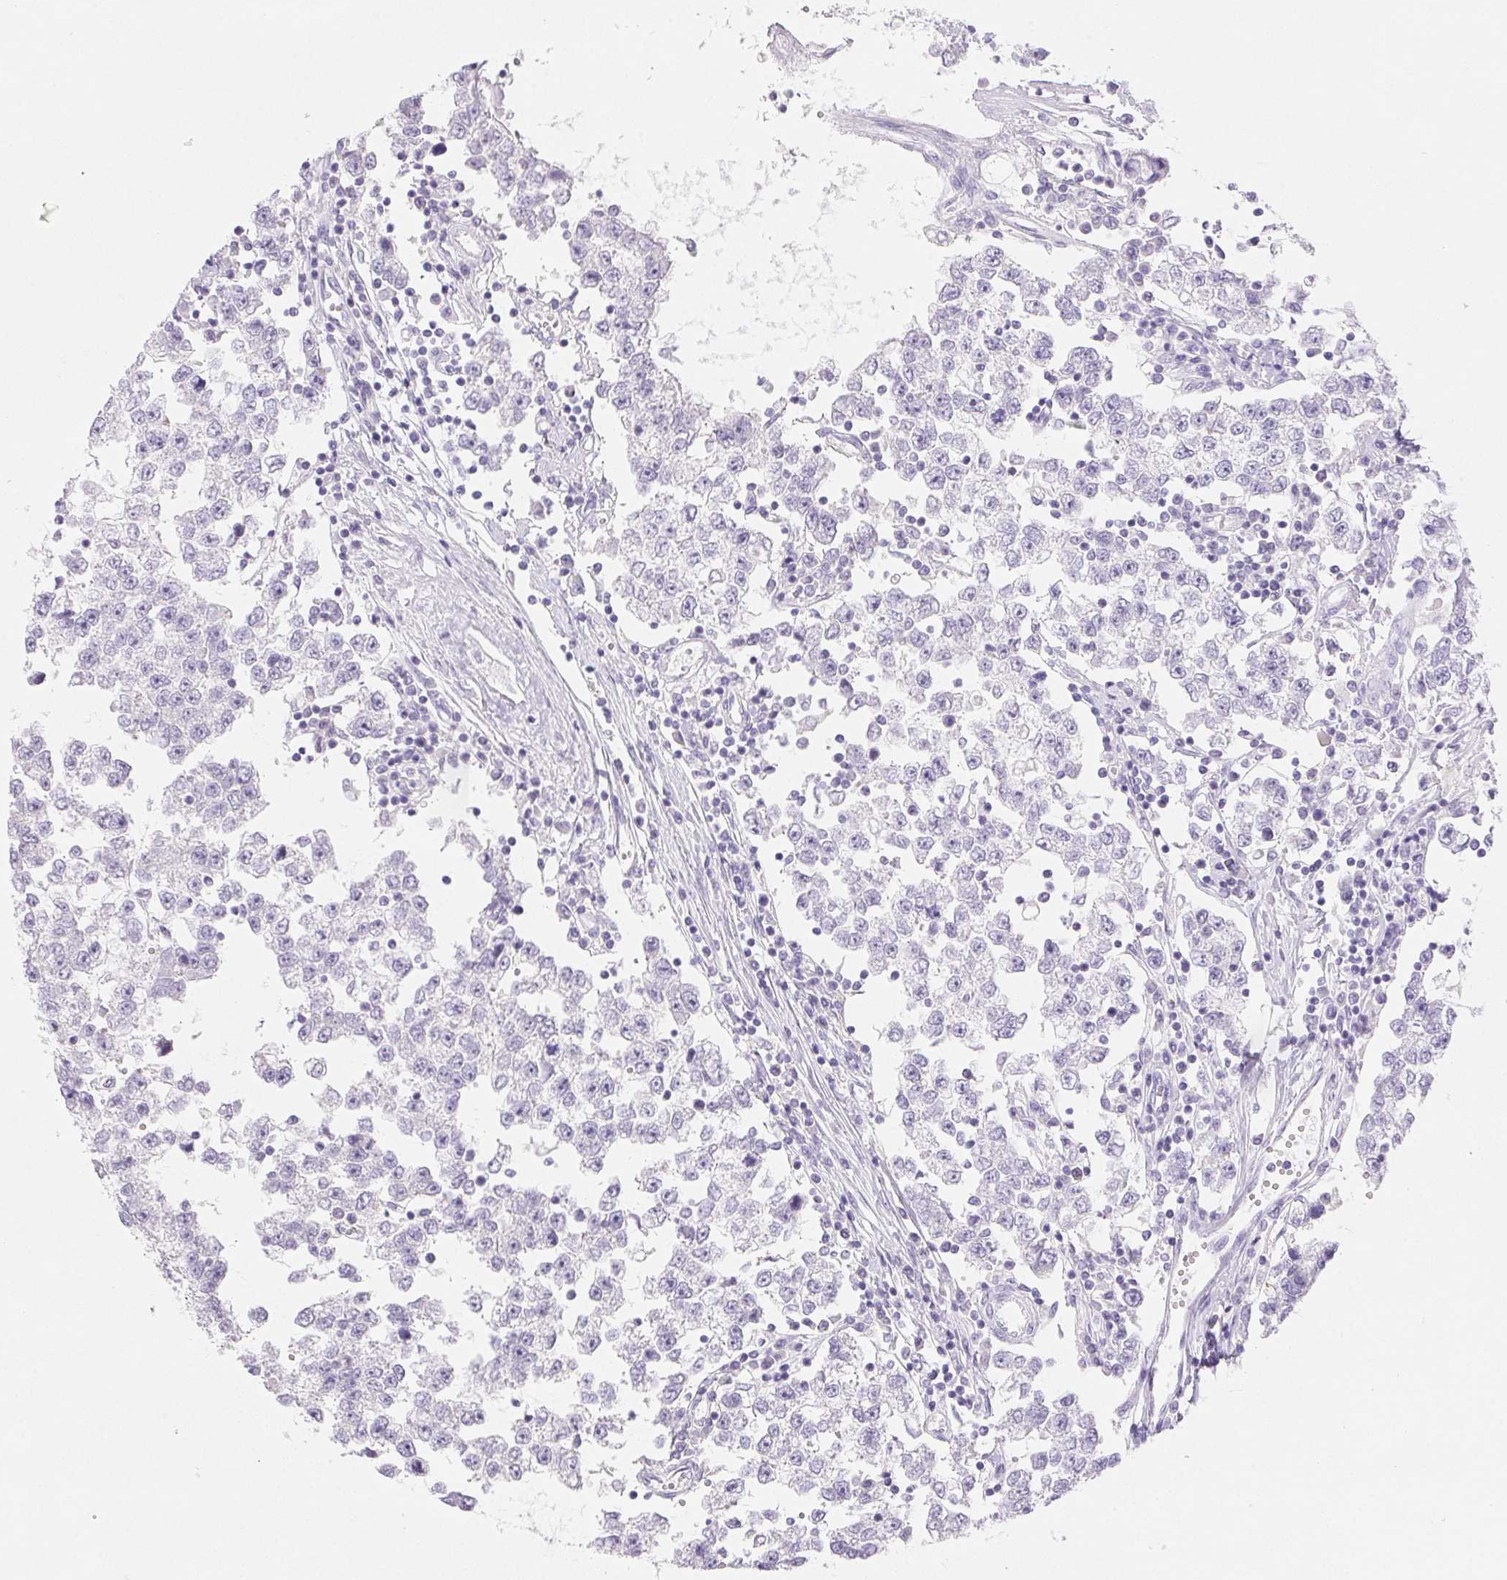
{"staining": {"intensity": "negative", "quantity": "none", "location": "none"}, "tissue": "testis cancer", "cell_type": "Tumor cells", "image_type": "cancer", "snomed": [{"axis": "morphology", "description": "Seminoma, NOS"}, {"axis": "topography", "description": "Testis"}], "caption": "Immunohistochemical staining of human testis seminoma shows no significant expression in tumor cells. Brightfield microscopy of immunohistochemistry stained with DAB (brown) and hematoxylin (blue), captured at high magnification.", "gene": "CLDN16", "patient": {"sex": "male", "age": 34}}